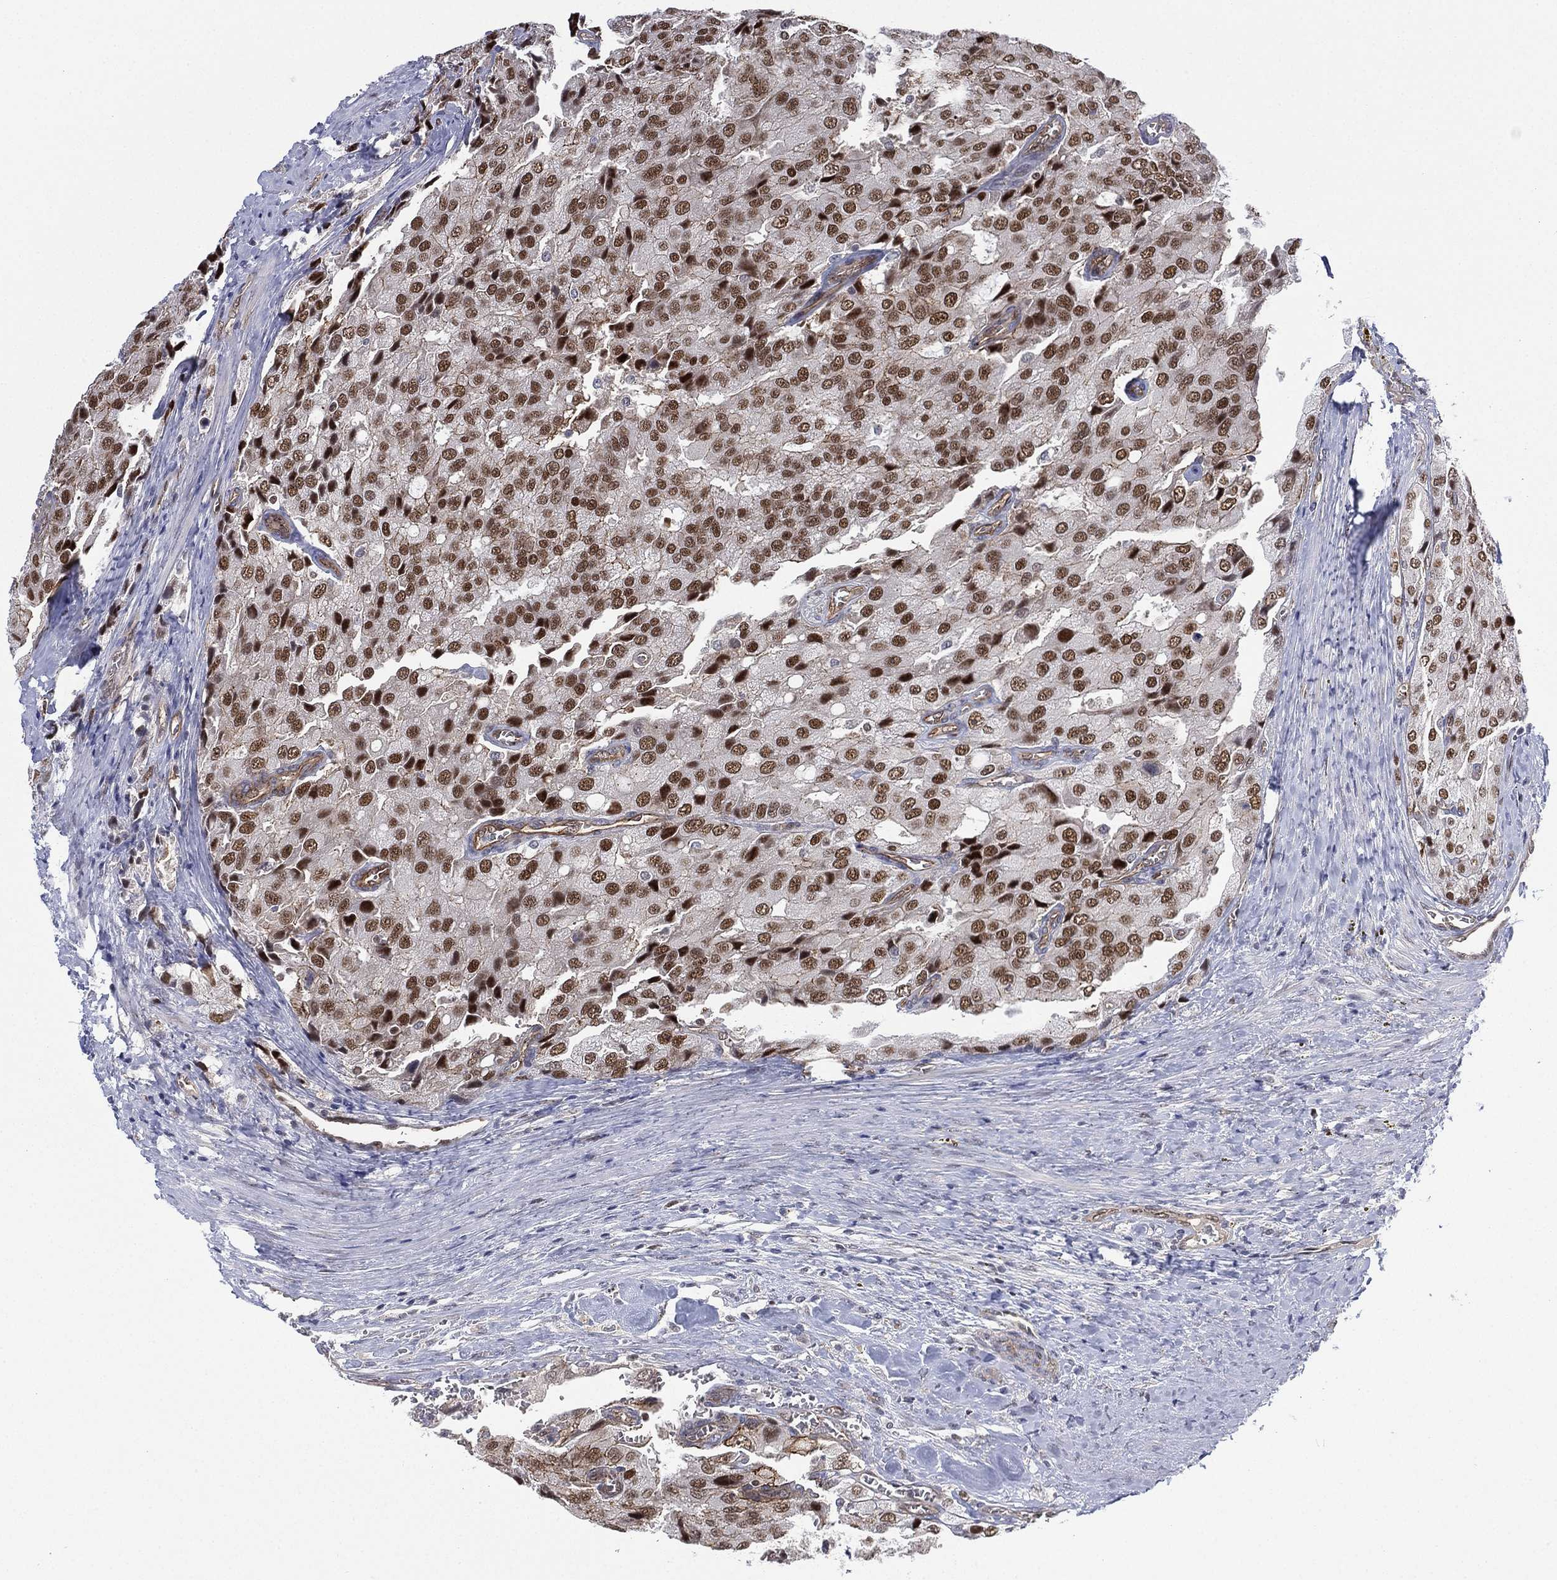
{"staining": {"intensity": "strong", "quantity": "25%-75%", "location": "nuclear"}, "tissue": "prostate cancer", "cell_type": "Tumor cells", "image_type": "cancer", "snomed": [{"axis": "morphology", "description": "Adenocarcinoma, NOS"}, {"axis": "topography", "description": "Prostate and seminal vesicle, NOS"}, {"axis": "topography", "description": "Prostate"}], "caption": "A high-resolution image shows immunohistochemistry (IHC) staining of prostate cancer, which exhibits strong nuclear positivity in about 25%-75% of tumor cells.", "gene": "GSE1", "patient": {"sex": "male", "age": 67}}